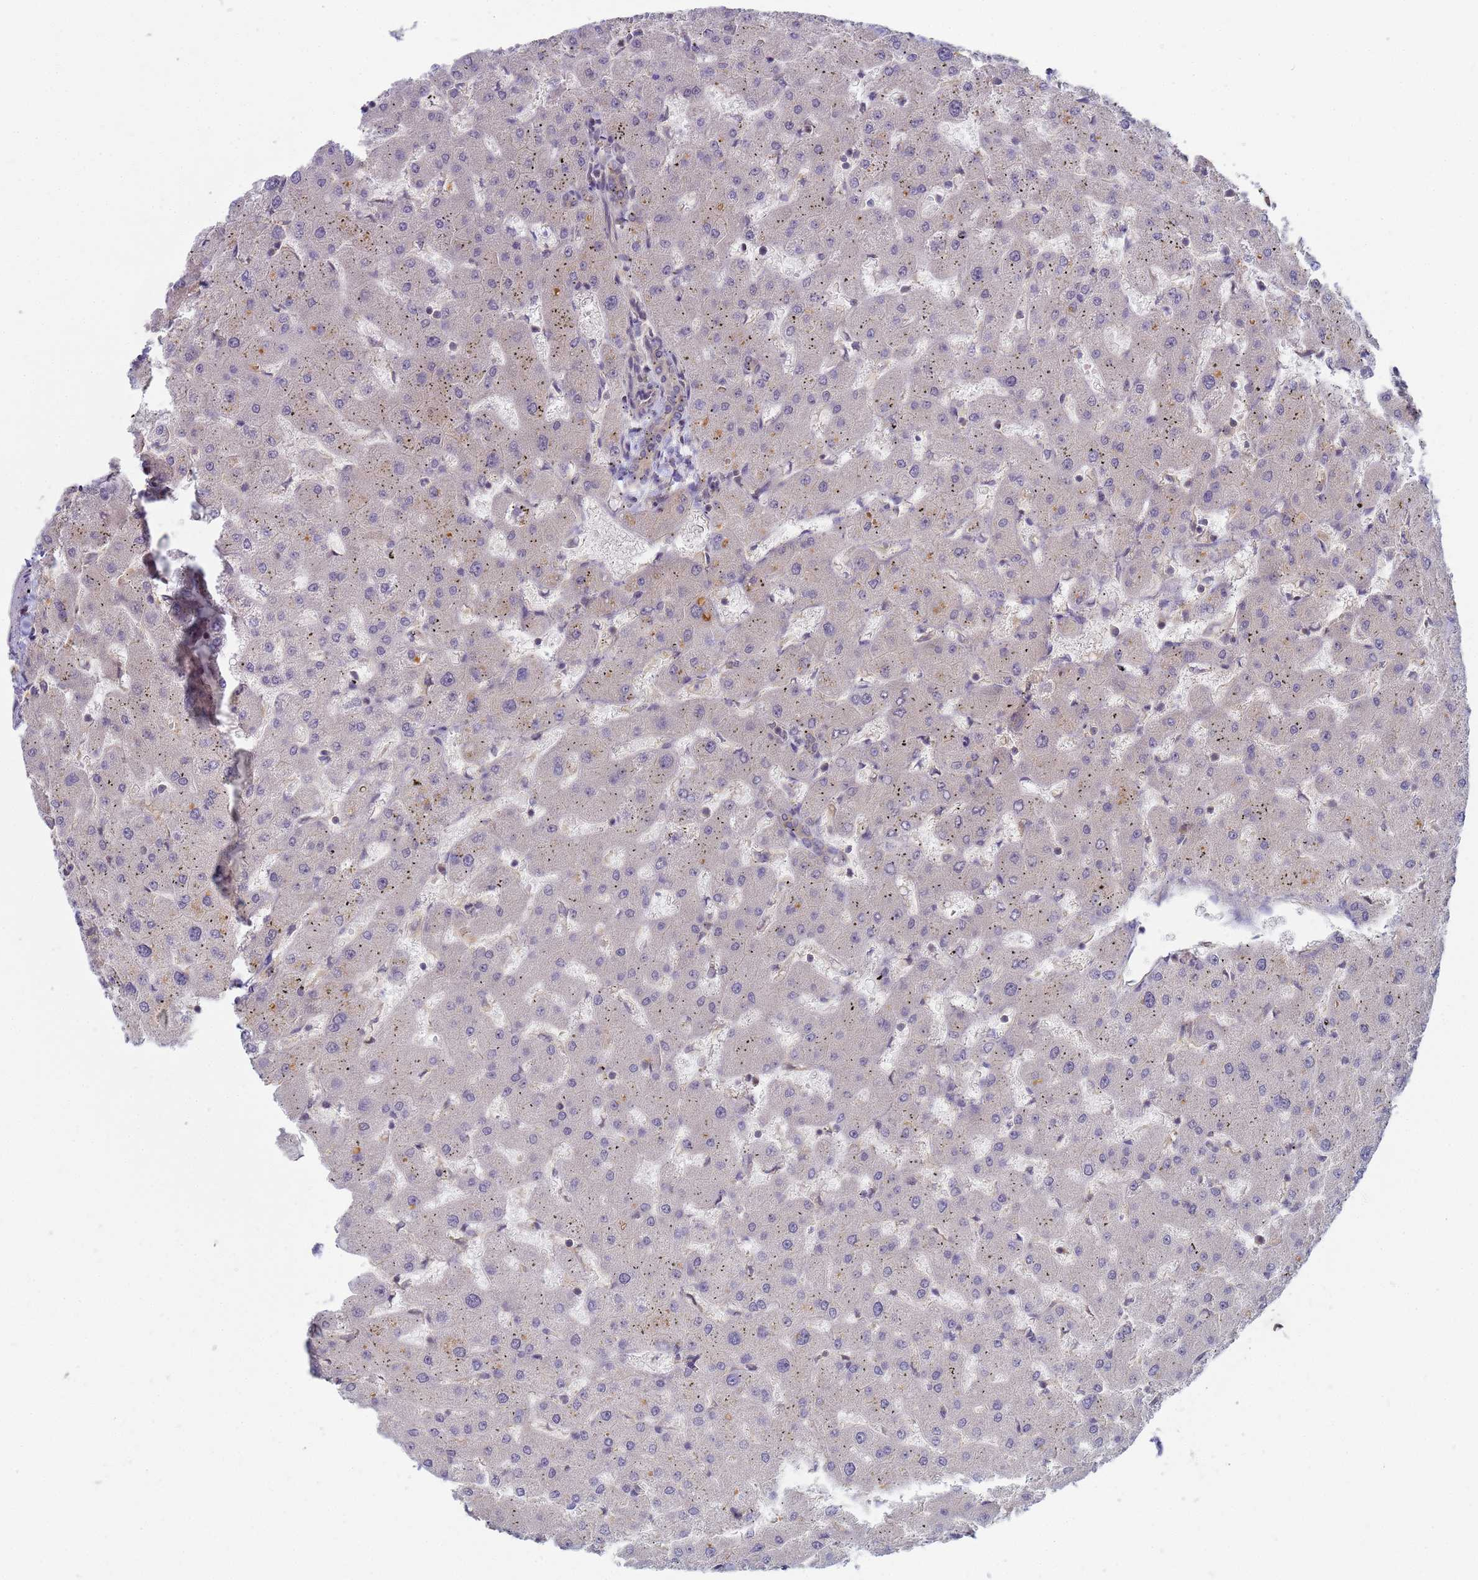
{"staining": {"intensity": "moderate", "quantity": "<25%", "location": "cytoplasmic/membranous"}, "tissue": "liver", "cell_type": "Cholangiocytes", "image_type": "normal", "snomed": [{"axis": "morphology", "description": "Normal tissue, NOS"}, {"axis": "topography", "description": "Liver"}], "caption": "Protein staining of unremarkable liver shows moderate cytoplasmic/membranous expression in about <25% of cholangiocytes. (IHC, brightfield microscopy, high magnification).", "gene": "SHARPIN", "patient": {"sex": "female", "age": 63}}